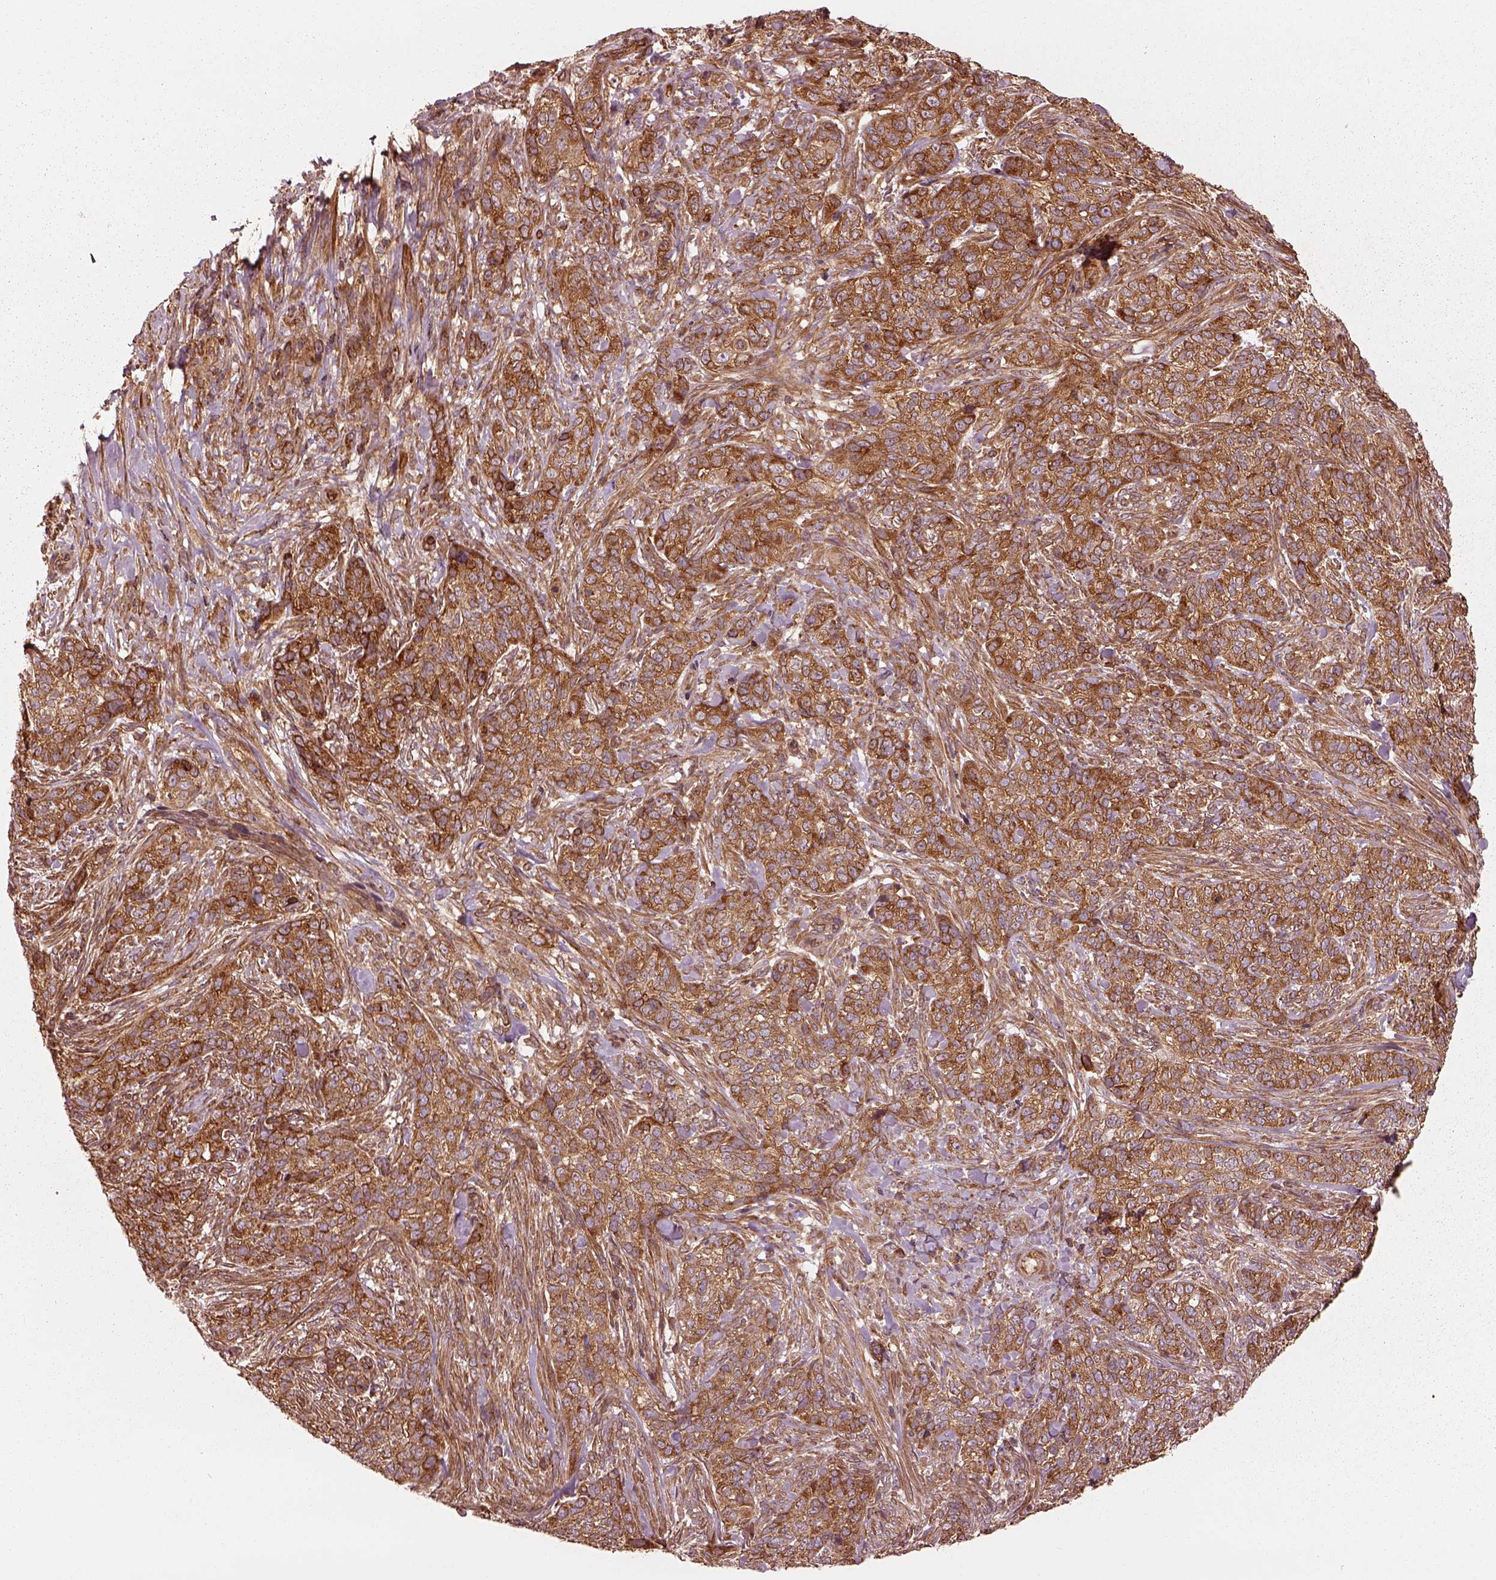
{"staining": {"intensity": "strong", "quantity": "25%-75%", "location": "cytoplasmic/membranous"}, "tissue": "skin cancer", "cell_type": "Tumor cells", "image_type": "cancer", "snomed": [{"axis": "morphology", "description": "Basal cell carcinoma"}, {"axis": "topography", "description": "Skin"}], "caption": "Protein expression analysis of human basal cell carcinoma (skin) reveals strong cytoplasmic/membranous positivity in approximately 25%-75% of tumor cells.", "gene": "LSM14A", "patient": {"sex": "female", "age": 69}}